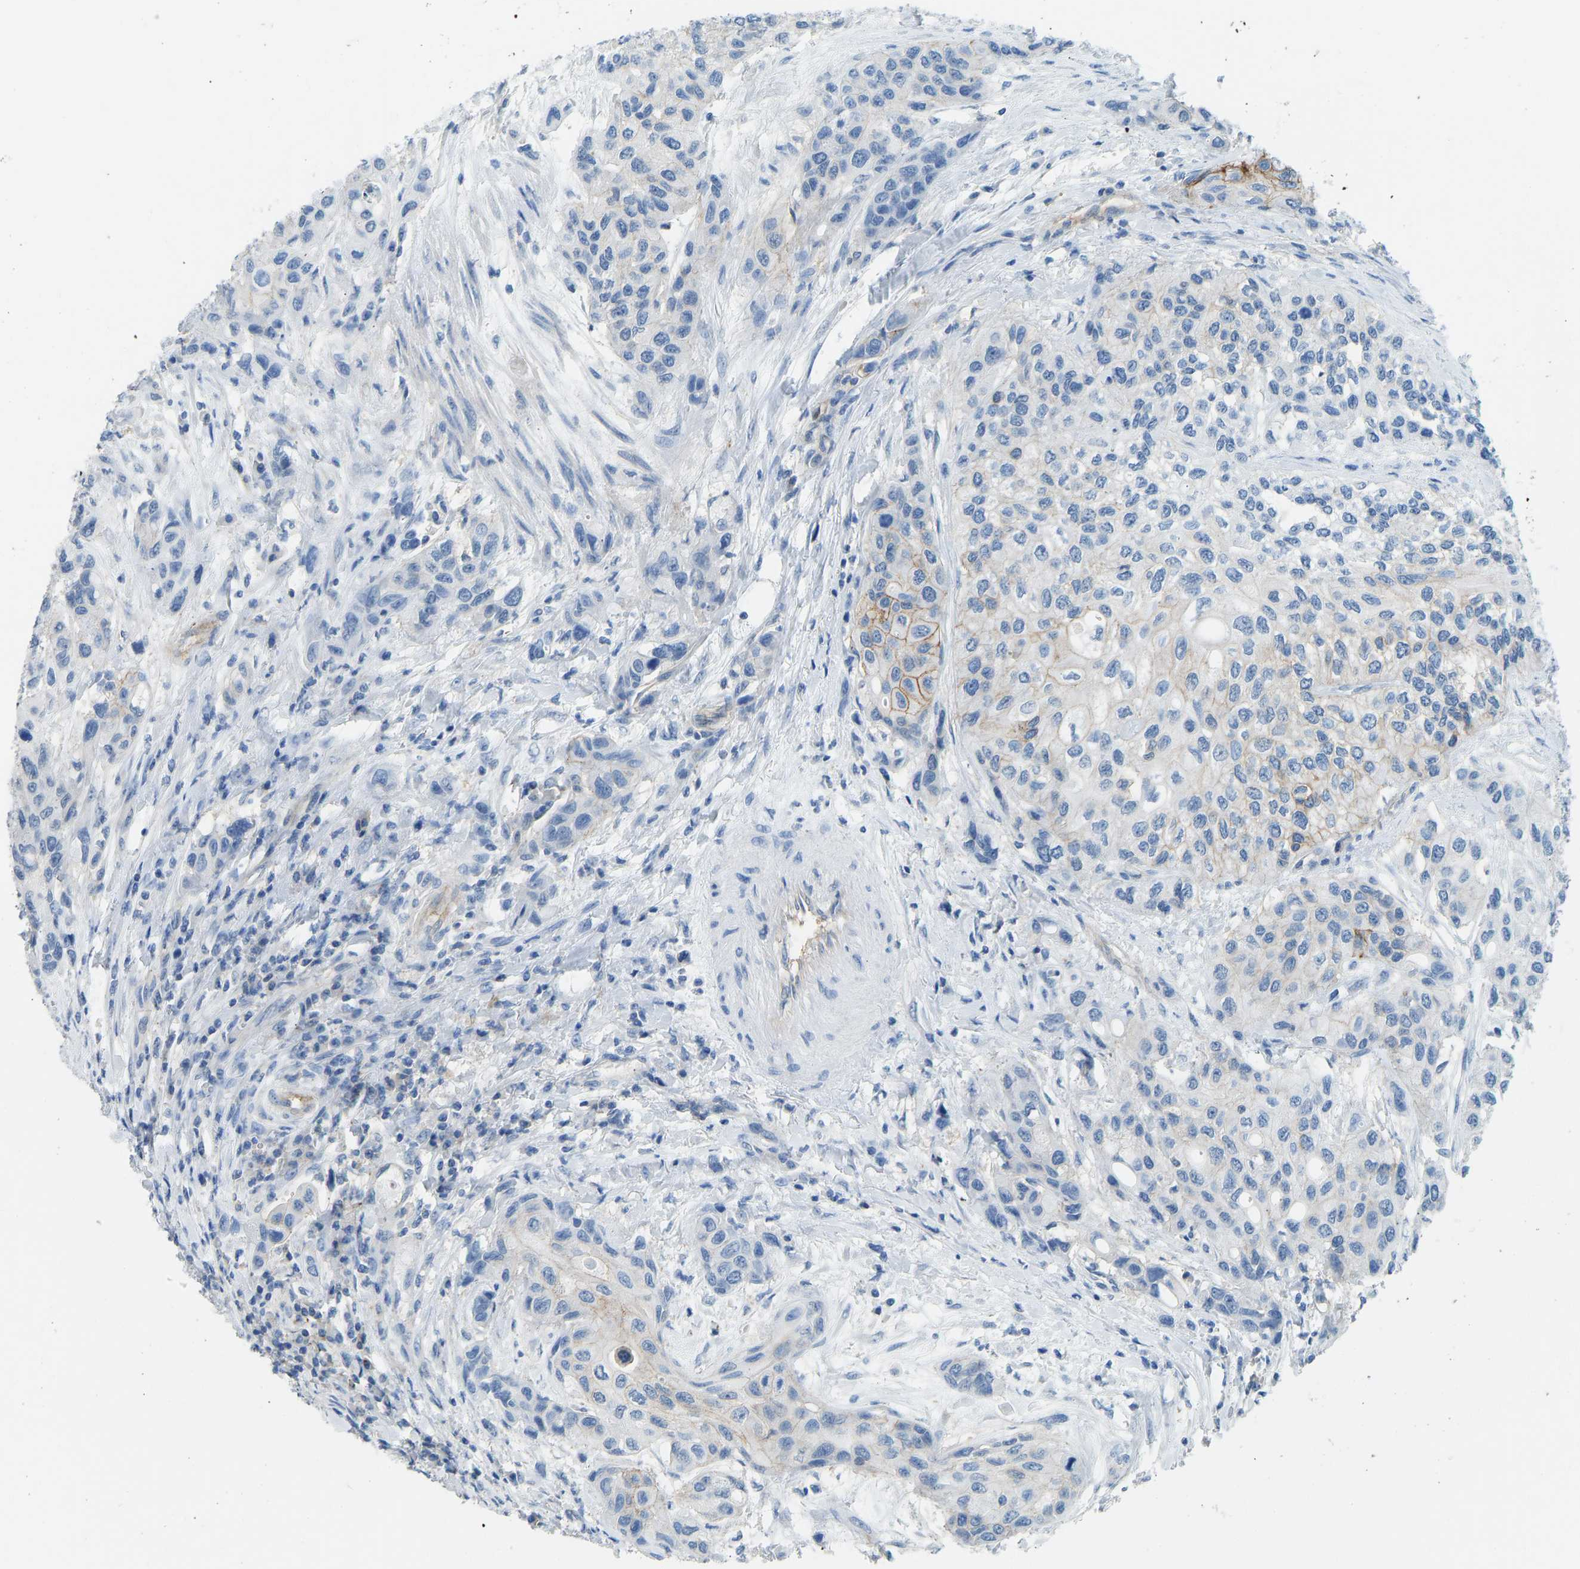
{"staining": {"intensity": "moderate", "quantity": "<25%", "location": "cytoplasmic/membranous"}, "tissue": "urothelial cancer", "cell_type": "Tumor cells", "image_type": "cancer", "snomed": [{"axis": "morphology", "description": "Urothelial carcinoma, High grade"}, {"axis": "topography", "description": "Urinary bladder"}], "caption": "Urothelial cancer stained for a protein (brown) shows moderate cytoplasmic/membranous positive expression in approximately <25% of tumor cells.", "gene": "ATP1A1", "patient": {"sex": "female", "age": 56}}